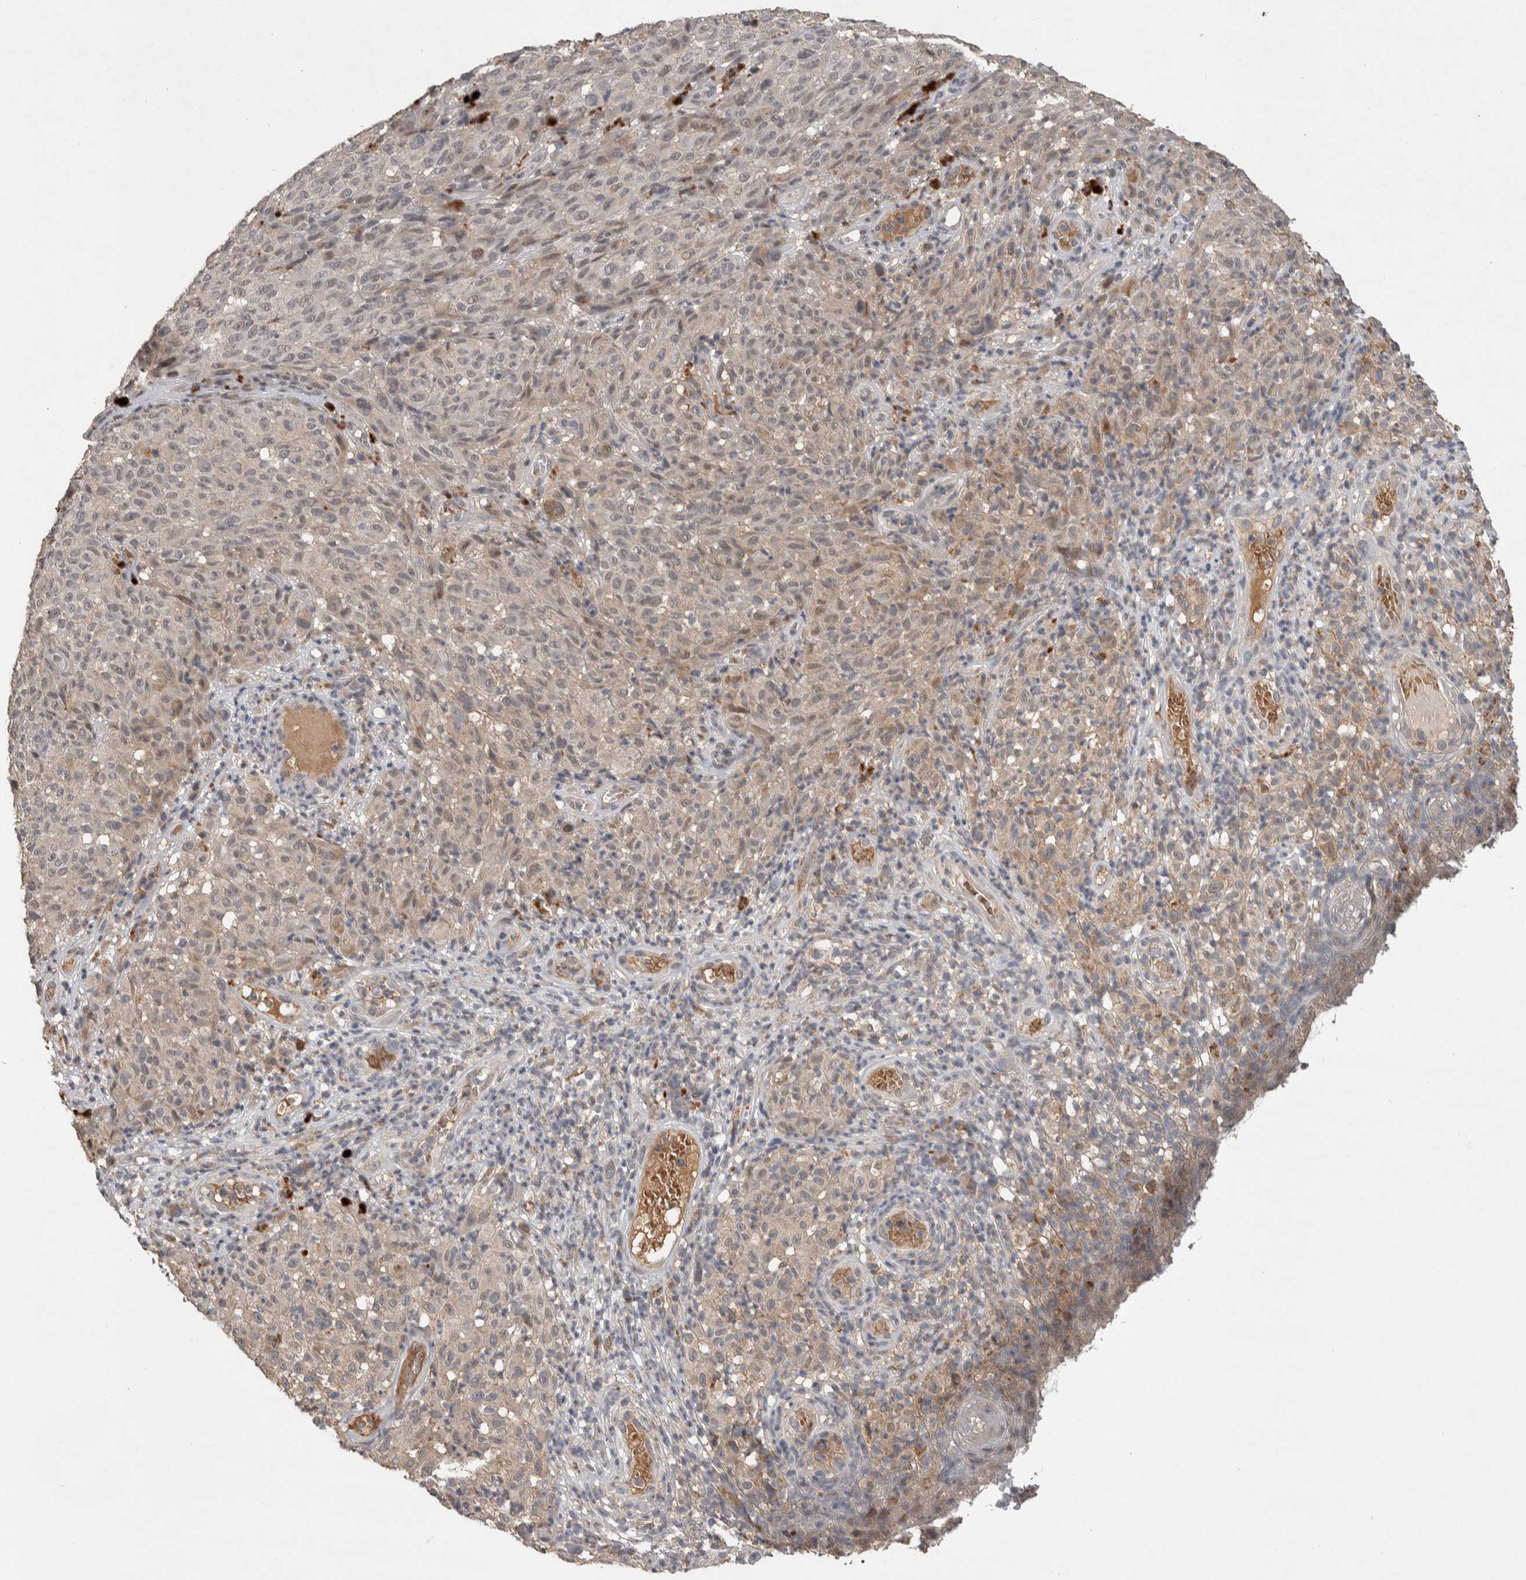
{"staining": {"intensity": "weak", "quantity": "<25%", "location": "cytoplasmic/membranous"}, "tissue": "melanoma", "cell_type": "Tumor cells", "image_type": "cancer", "snomed": [{"axis": "morphology", "description": "Malignant melanoma, NOS"}, {"axis": "topography", "description": "Skin"}], "caption": "Immunohistochemistry image of neoplastic tissue: human melanoma stained with DAB demonstrates no significant protein positivity in tumor cells.", "gene": "CHRM3", "patient": {"sex": "female", "age": 82}}